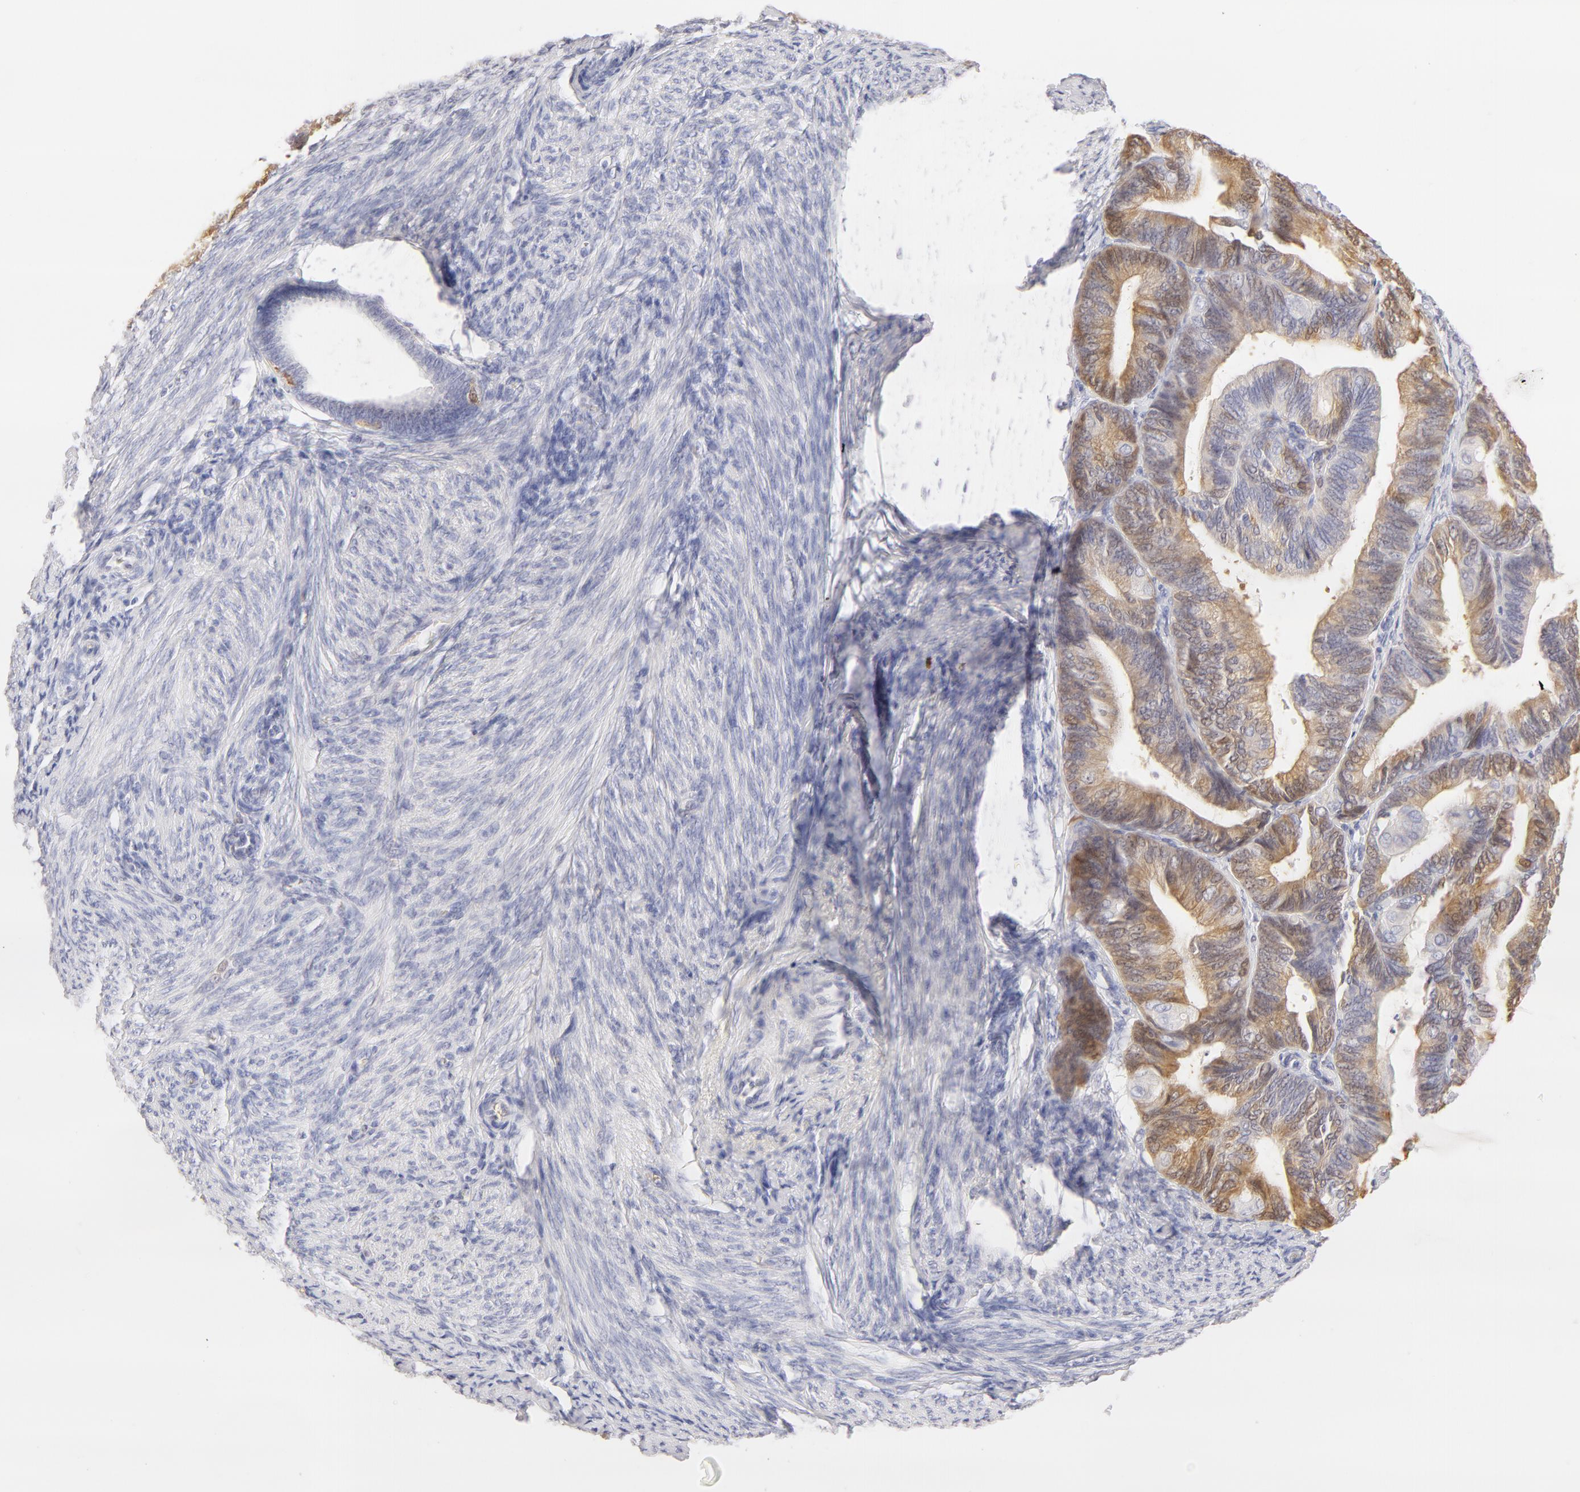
{"staining": {"intensity": "weak", "quantity": "<25%", "location": "cytoplasmic/membranous,nuclear"}, "tissue": "endometrial cancer", "cell_type": "Tumor cells", "image_type": "cancer", "snomed": [{"axis": "morphology", "description": "Adenocarcinoma, NOS"}, {"axis": "topography", "description": "Endometrium"}], "caption": "High power microscopy histopathology image of an immunohistochemistry (IHC) image of endometrial cancer, revealing no significant expression in tumor cells. (DAB IHC with hematoxylin counter stain).", "gene": "CA2", "patient": {"sex": "female", "age": 63}}